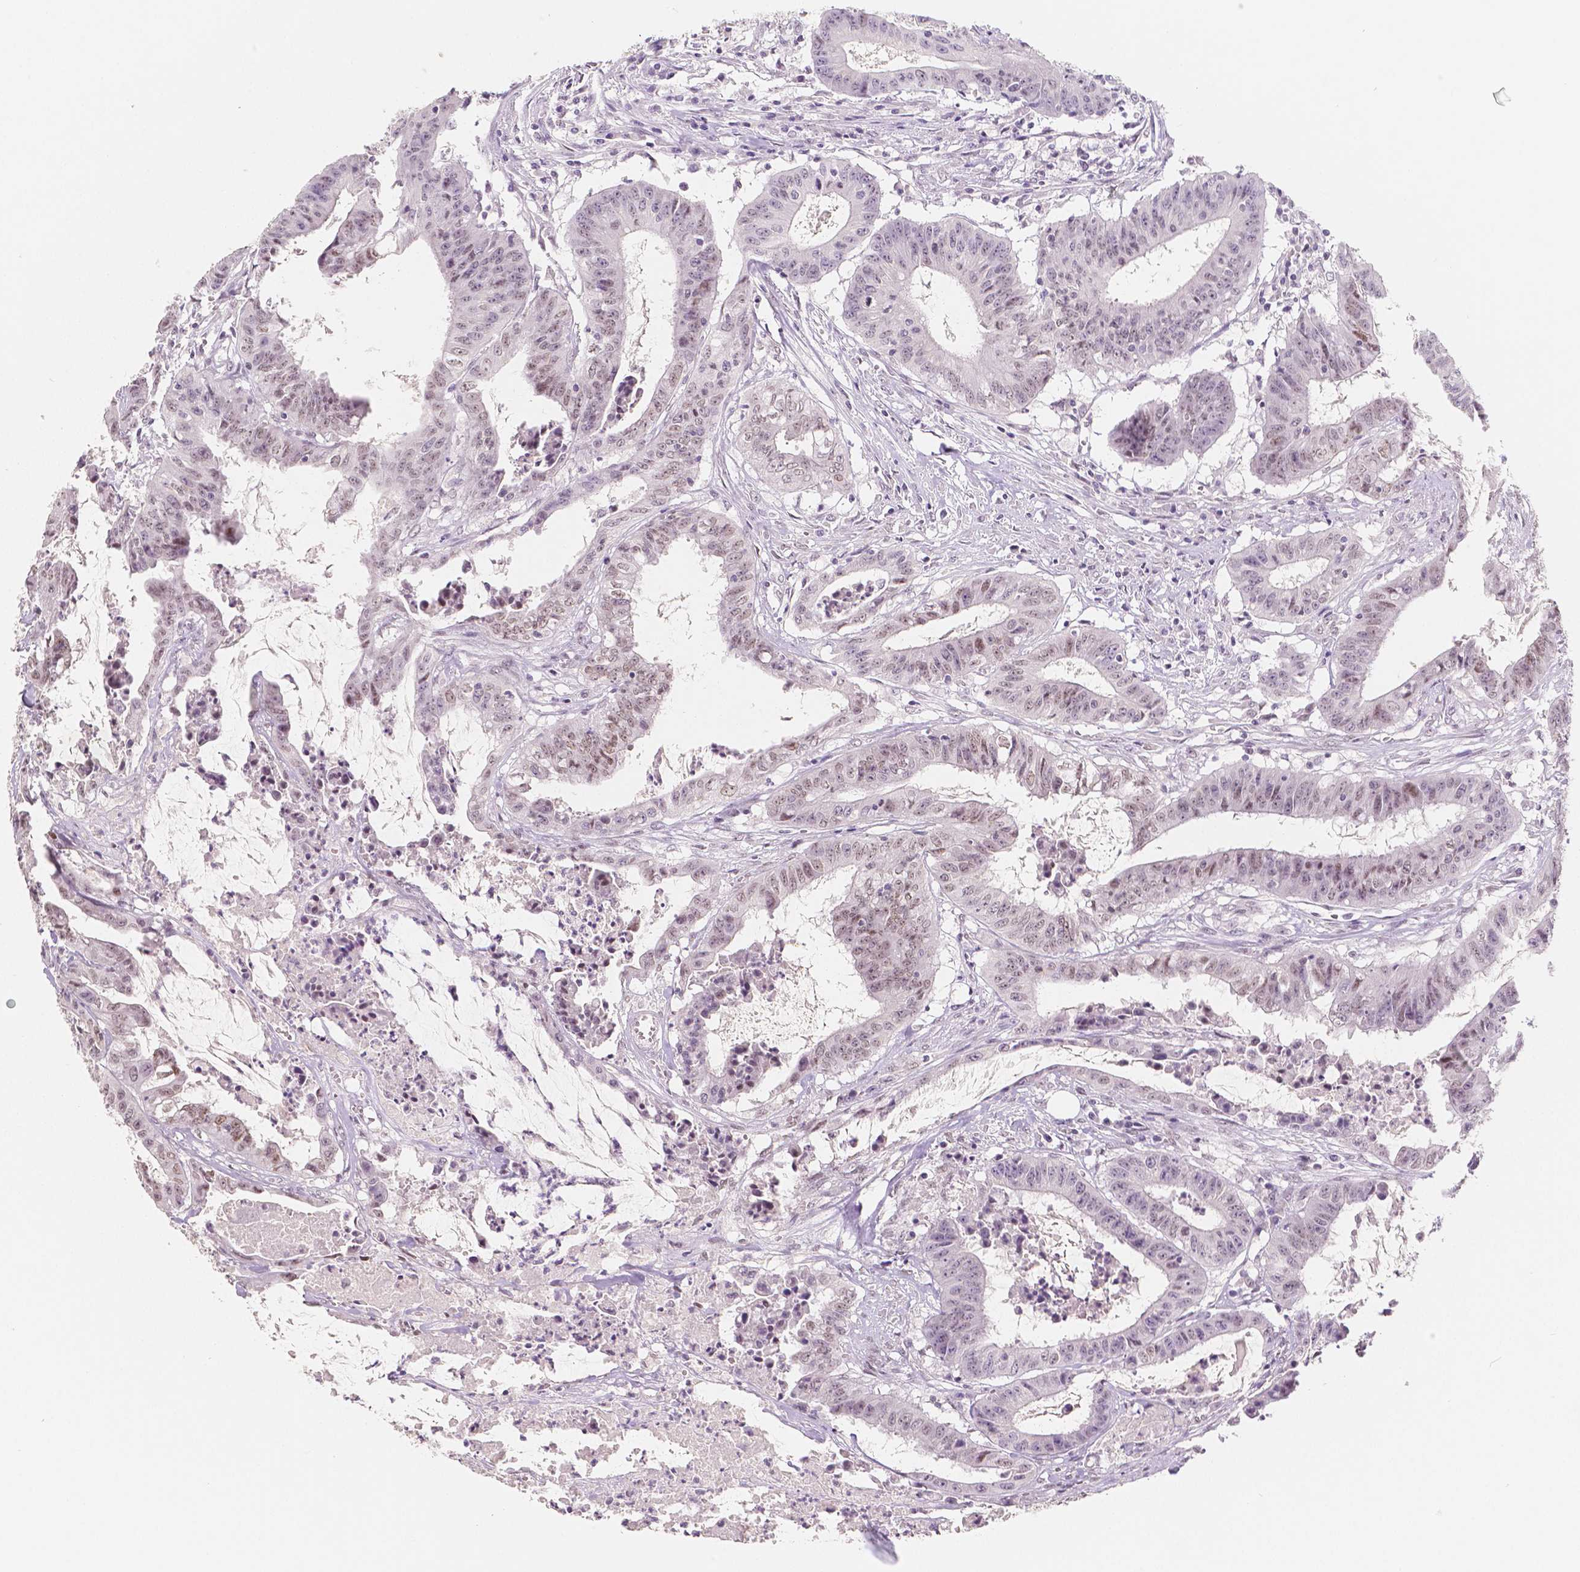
{"staining": {"intensity": "moderate", "quantity": "25%-75%", "location": "nuclear"}, "tissue": "colorectal cancer", "cell_type": "Tumor cells", "image_type": "cancer", "snomed": [{"axis": "morphology", "description": "Adenocarcinoma, NOS"}, {"axis": "topography", "description": "Colon"}], "caption": "Immunohistochemical staining of human colorectal adenocarcinoma displays medium levels of moderate nuclear protein positivity in about 25%-75% of tumor cells.", "gene": "KDM5B", "patient": {"sex": "male", "age": 33}}